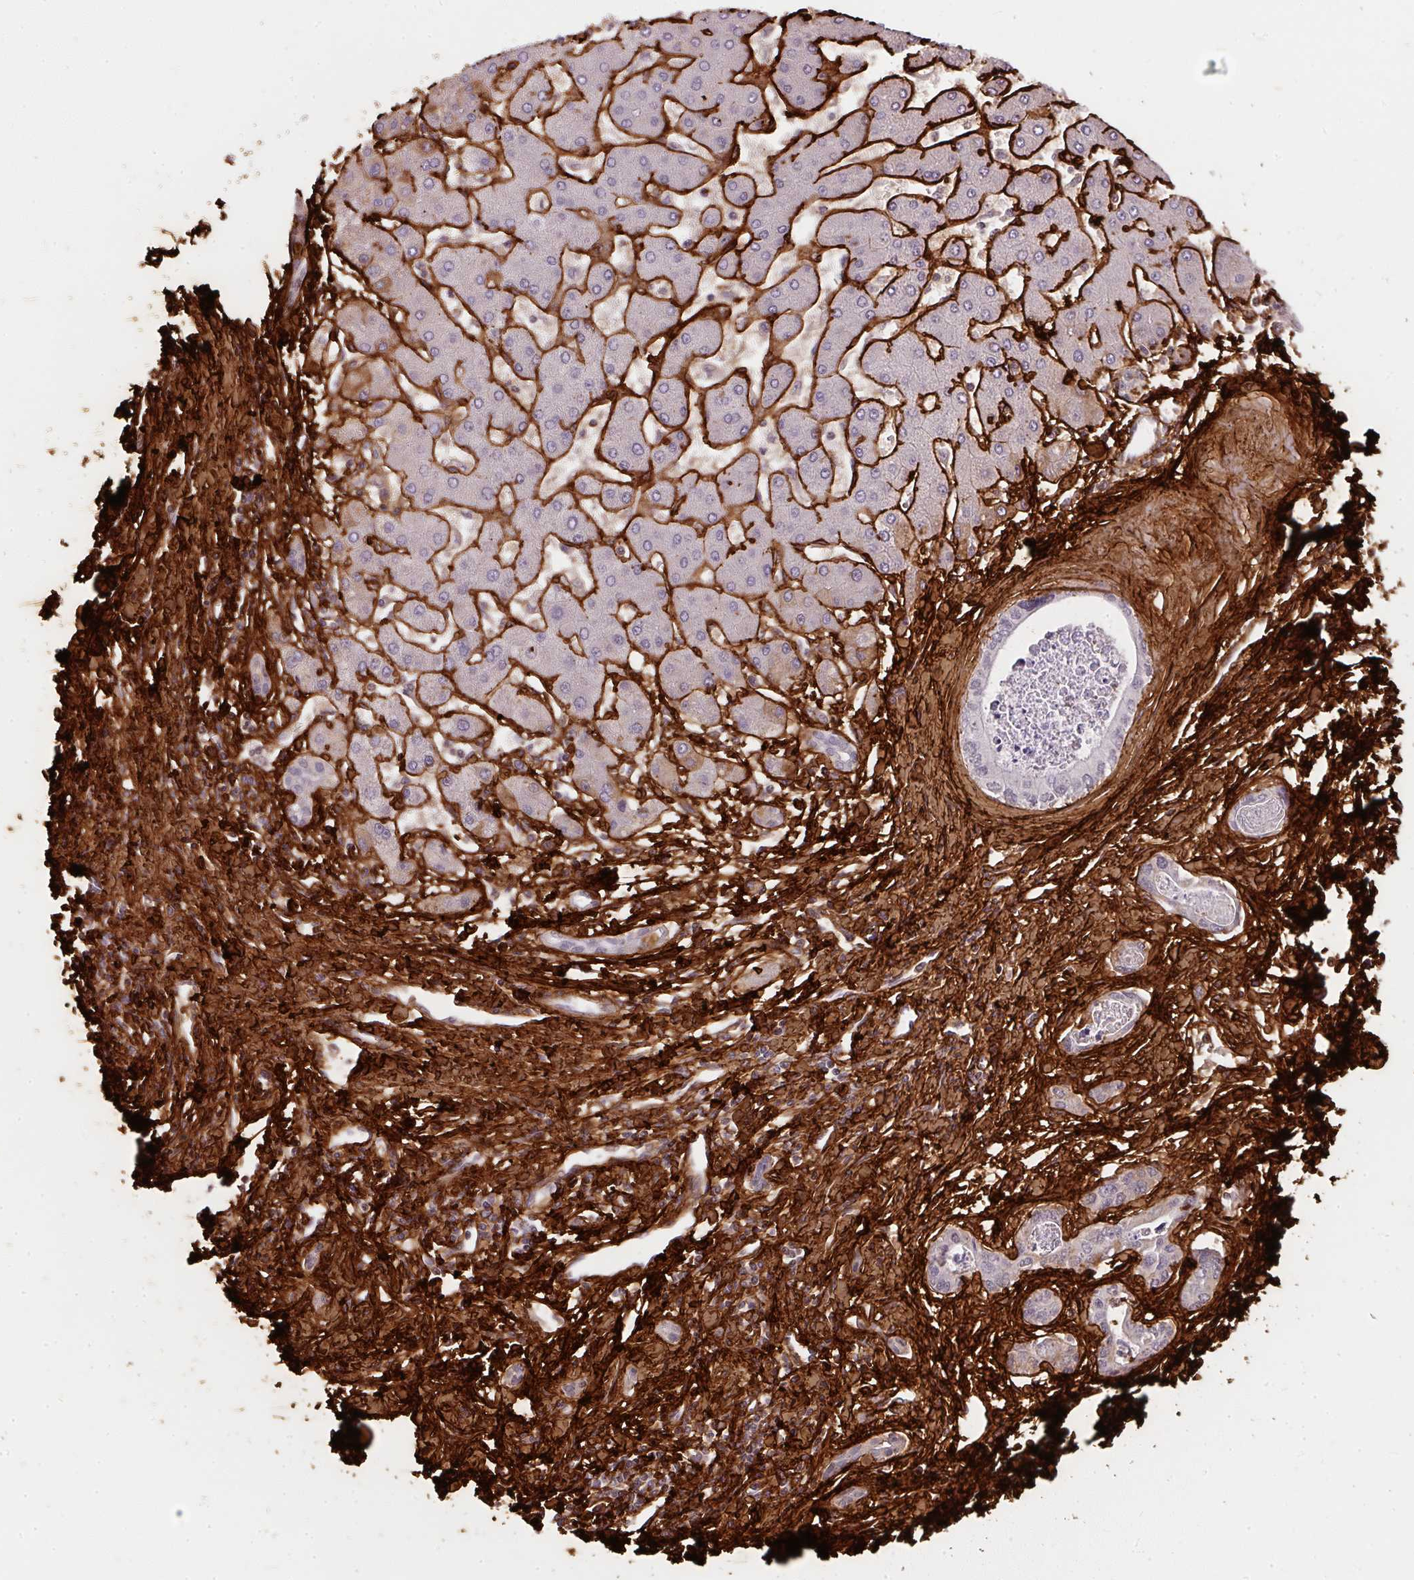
{"staining": {"intensity": "negative", "quantity": "none", "location": "none"}, "tissue": "liver cancer", "cell_type": "Tumor cells", "image_type": "cancer", "snomed": [{"axis": "morphology", "description": "Cholangiocarcinoma"}, {"axis": "topography", "description": "Liver"}], "caption": "A high-resolution image shows IHC staining of cholangiocarcinoma (liver), which shows no significant positivity in tumor cells.", "gene": "COL3A1", "patient": {"sex": "male", "age": 66}}